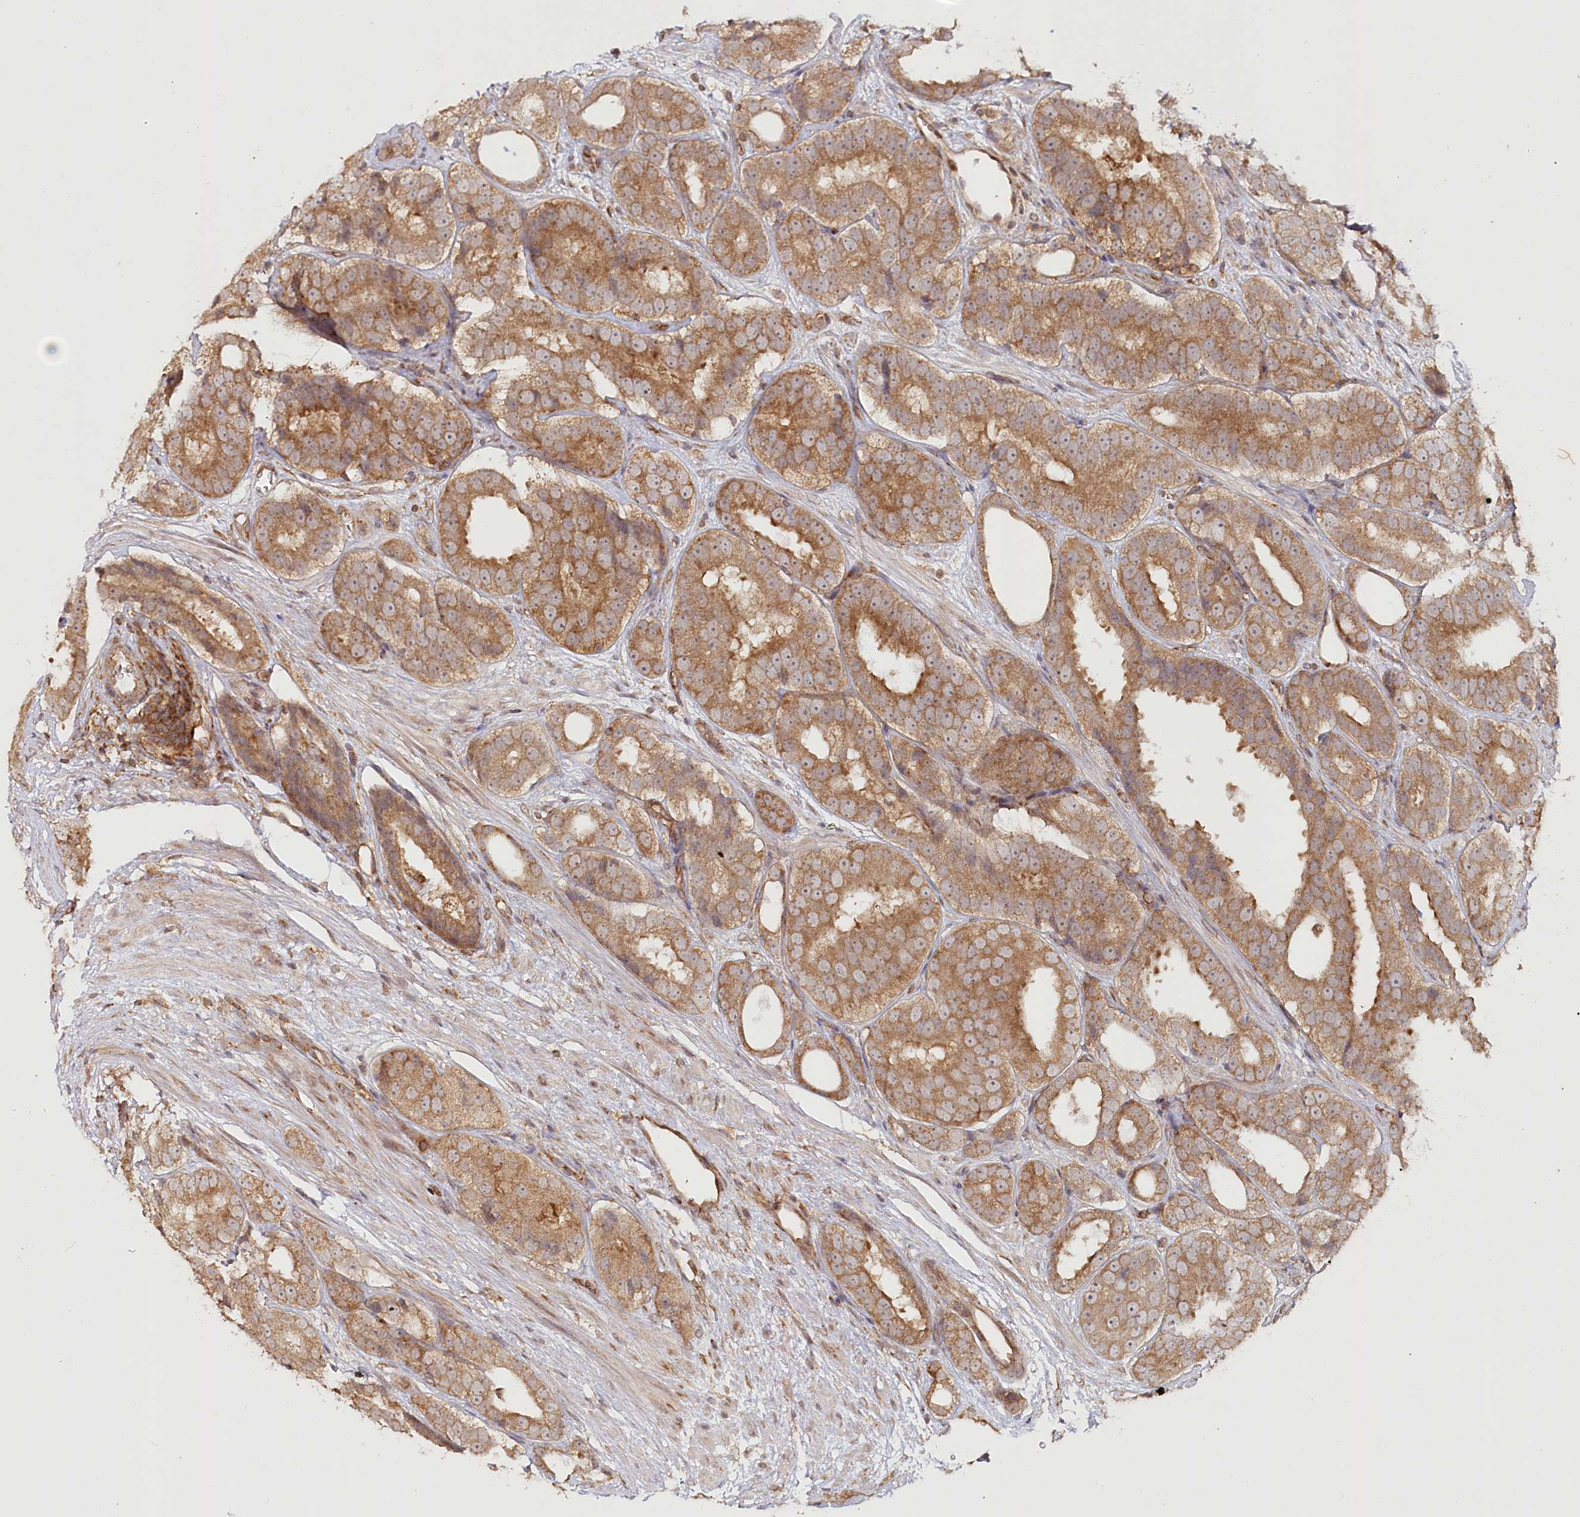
{"staining": {"intensity": "moderate", "quantity": ">75%", "location": "cytoplasmic/membranous"}, "tissue": "prostate cancer", "cell_type": "Tumor cells", "image_type": "cancer", "snomed": [{"axis": "morphology", "description": "Adenocarcinoma, High grade"}, {"axis": "topography", "description": "Prostate"}], "caption": "About >75% of tumor cells in prostate cancer display moderate cytoplasmic/membranous protein expression as visualized by brown immunohistochemical staining.", "gene": "OTUD4", "patient": {"sex": "male", "age": 56}}